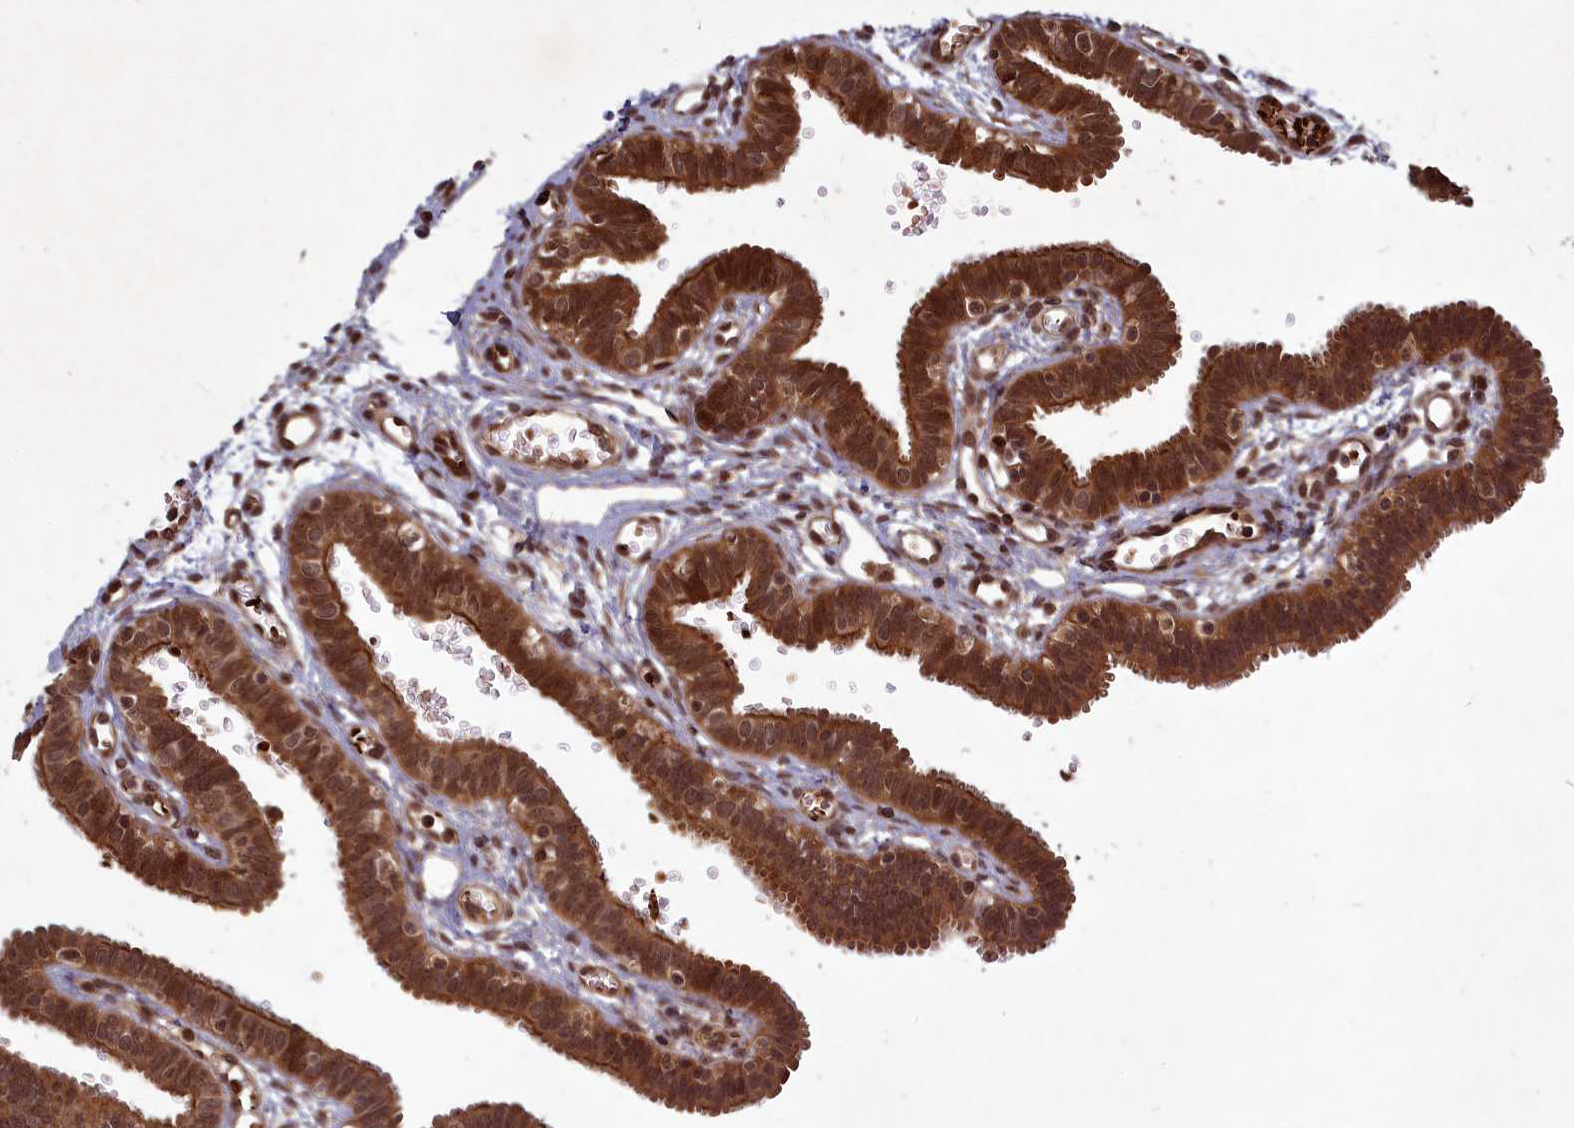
{"staining": {"intensity": "strong", "quantity": ">75%", "location": "cytoplasmic/membranous,nuclear"}, "tissue": "fallopian tube", "cell_type": "Glandular cells", "image_type": "normal", "snomed": [{"axis": "morphology", "description": "Normal tissue, NOS"}, {"axis": "topography", "description": "Fallopian tube"}, {"axis": "topography", "description": "Placenta"}], "caption": "Immunohistochemistry (IHC) photomicrograph of unremarkable fallopian tube stained for a protein (brown), which shows high levels of strong cytoplasmic/membranous,nuclear positivity in about >75% of glandular cells.", "gene": "SRMS", "patient": {"sex": "female", "age": 32}}